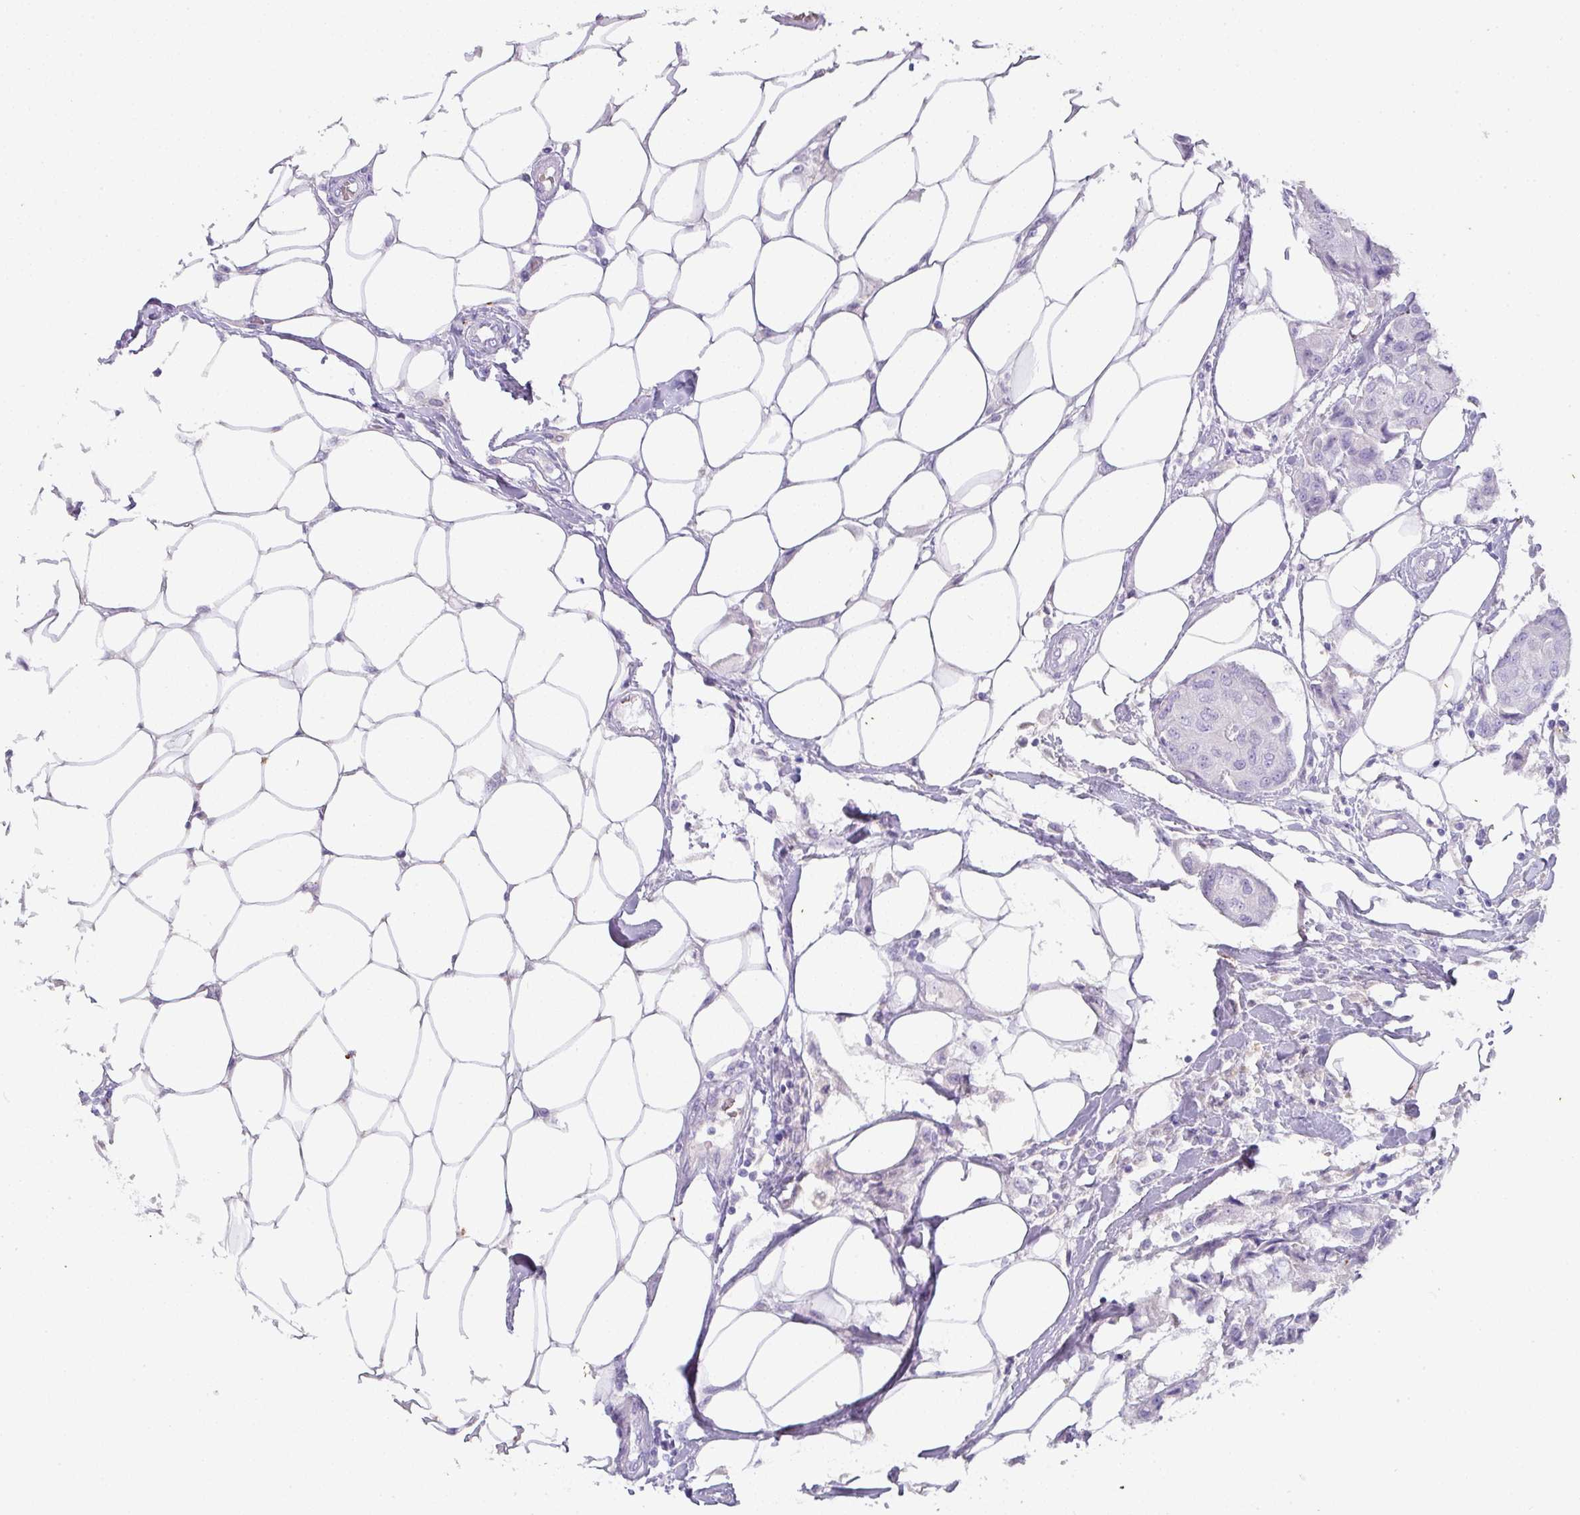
{"staining": {"intensity": "negative", "quantity": "none", "location": "none"}, "tissue": "breast cancer", "cell_type": "Tumor cells", "image_type": "cancer", "snomed": [{"axis": "morphology", "description": "Duct carcinoma"}, {"axis": "topography", "description": "Breast"}, {"axis": "topography", "description": "Lymph node"}], "caption": "Immunohistochemical staining of human breast cancer exhibits no significant staining in tumor cells.", "gene": "OR52N1", "patient": {"sex": "female", "age": 80}}